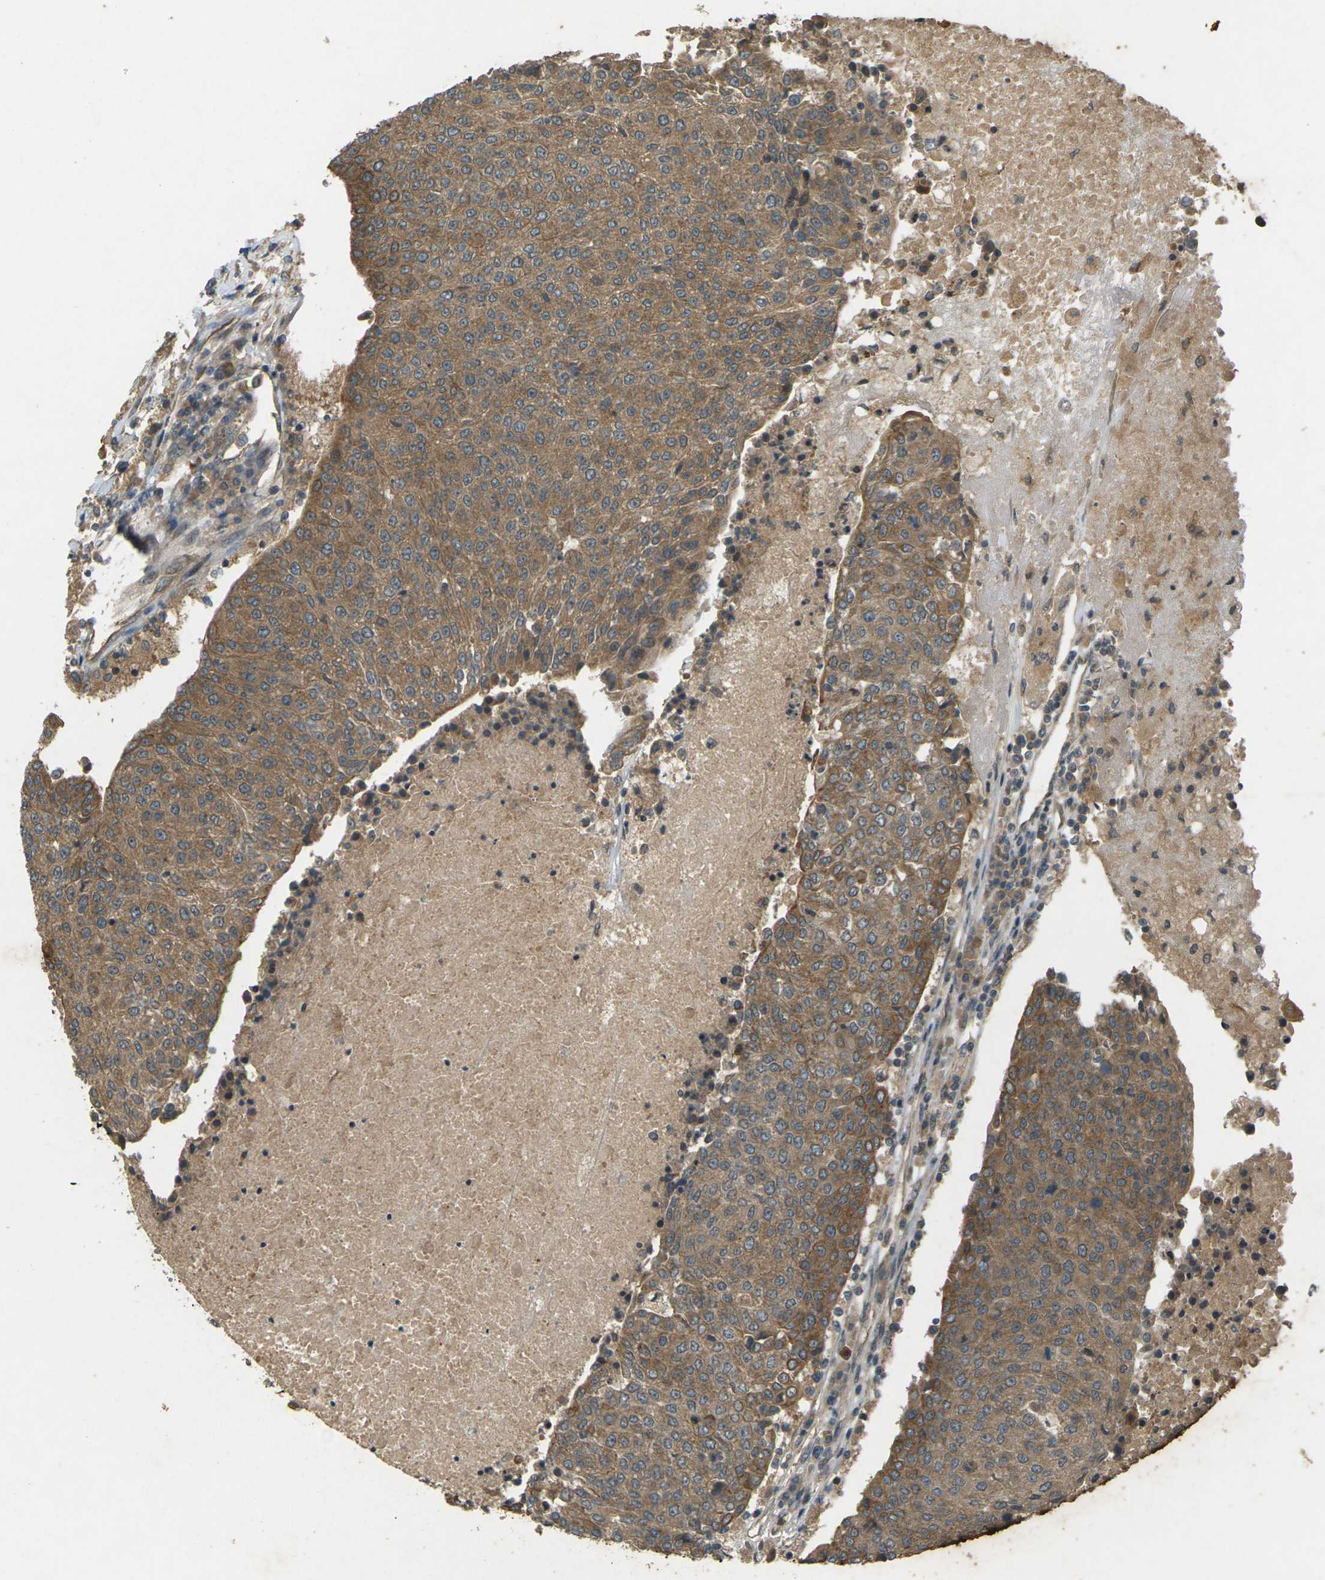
{"staining": {"intensity": "moderate", "quantity": ">75%", "location": "cytoplasmic/membranous"}, "tissue": "urothelial cancer", "cell_type": "Tumor cells", "image_type": "cancer", "snomed": [{"axis": "morphology", "description": "Urothelial carcinoma, High grade"}, {"axis": "topography", "description": "Urinary bladder"}], "caption": "IHC of urothelial cancer reveals medium levels of moderate cytoplasmic/membranous staining in about >75% of tumor cells.", "gene": "TAP1", "patient": {"sex": "female", "age": 85}}